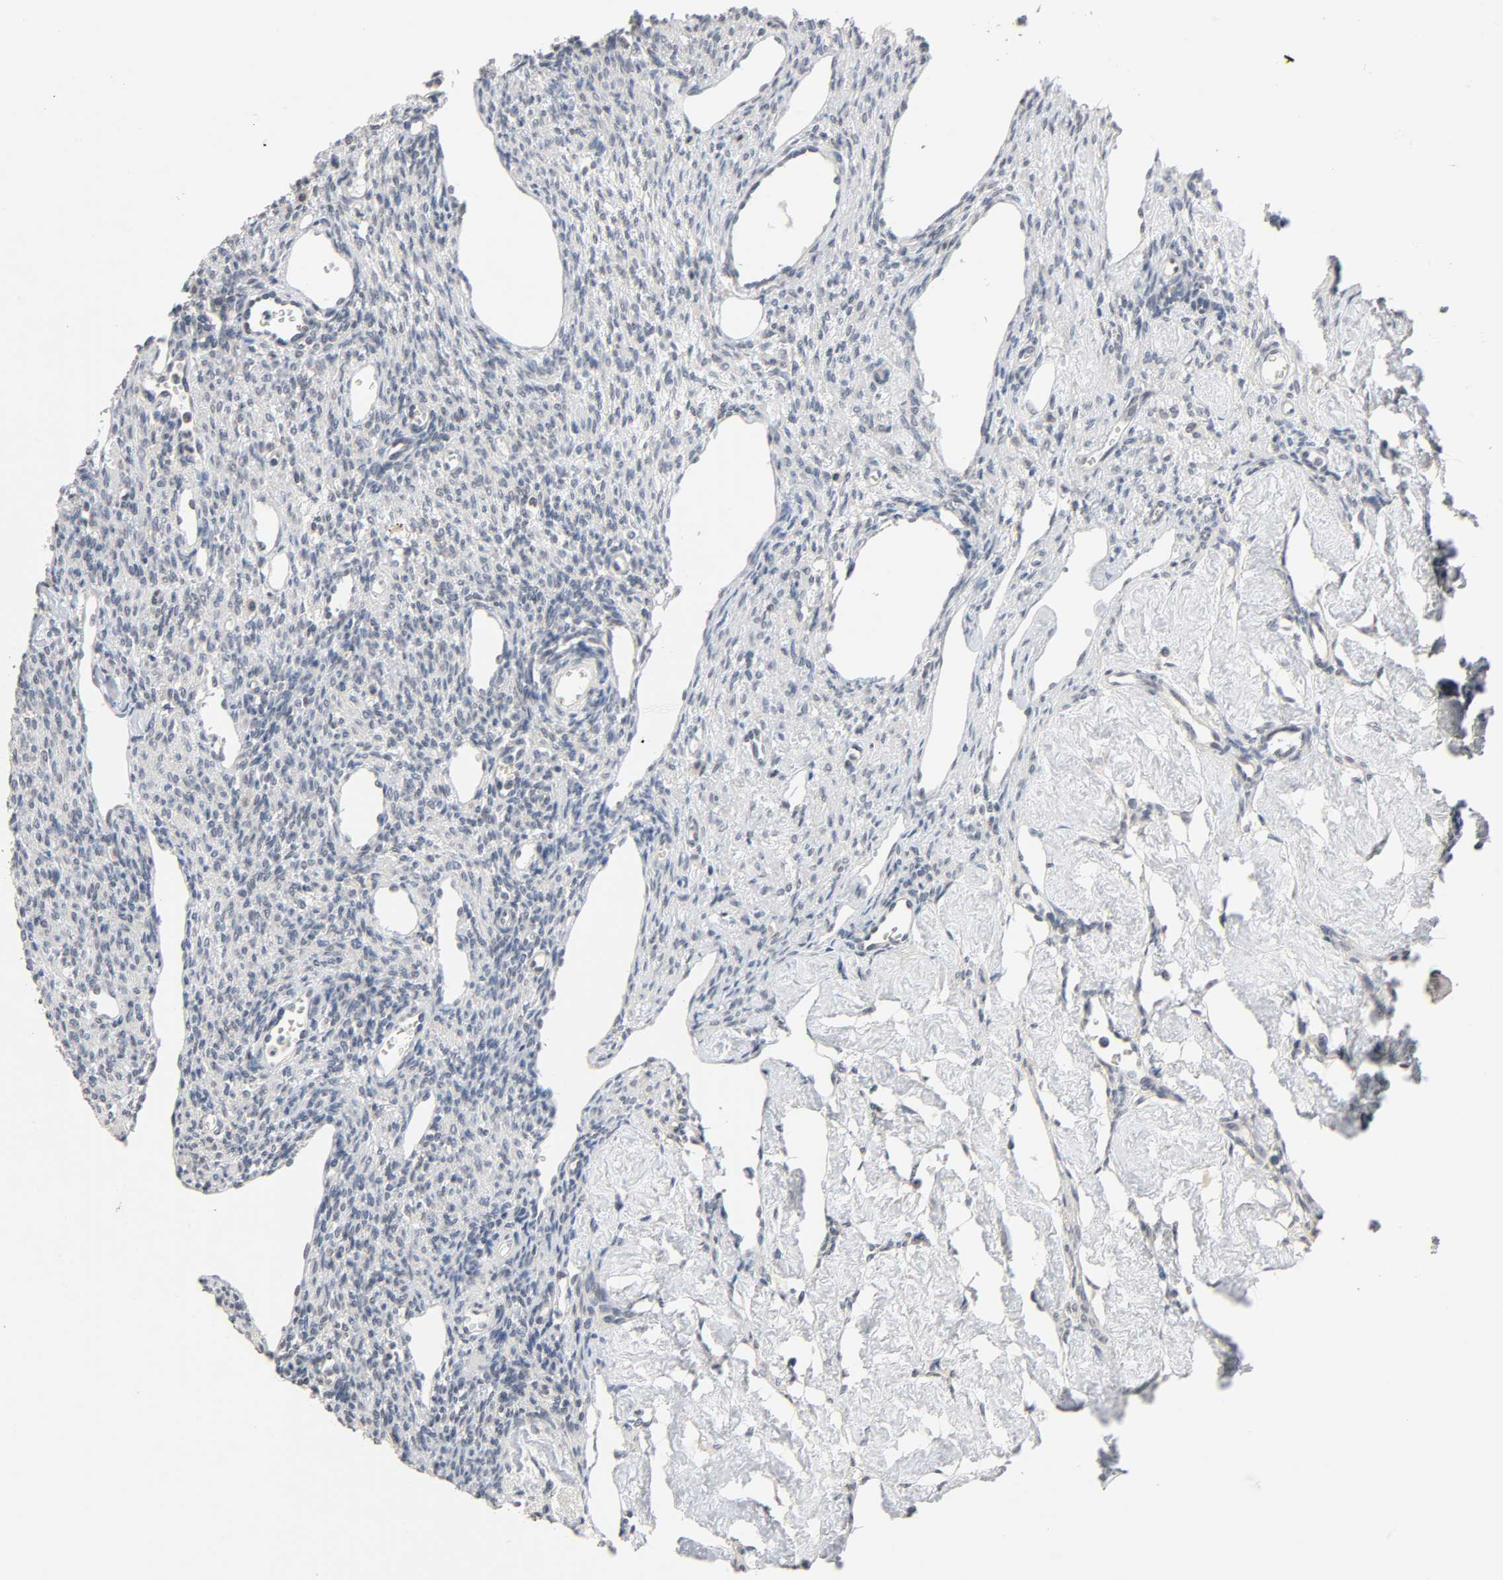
{"staining": {"intensity": "negative", "quantity": "none", "location": "none"}, "tissue": "ovary", "cell_type": "Ovarian stroma cells", "image_type": "normal", "snomed": [{"axis": "morphology", "description": "Normal tissue, NOS"}, {"axis": "topography", "description": "Ovary"}], "caption": "High magnification brightfield microscopy of normal ovary stained with DAB (brown) and counterstained with hematoxylin (blue): ovarian stroma cells show no significant staining.", "gene": "MAPKAPK5", "patient": {"sex": "female", "age": 33}}